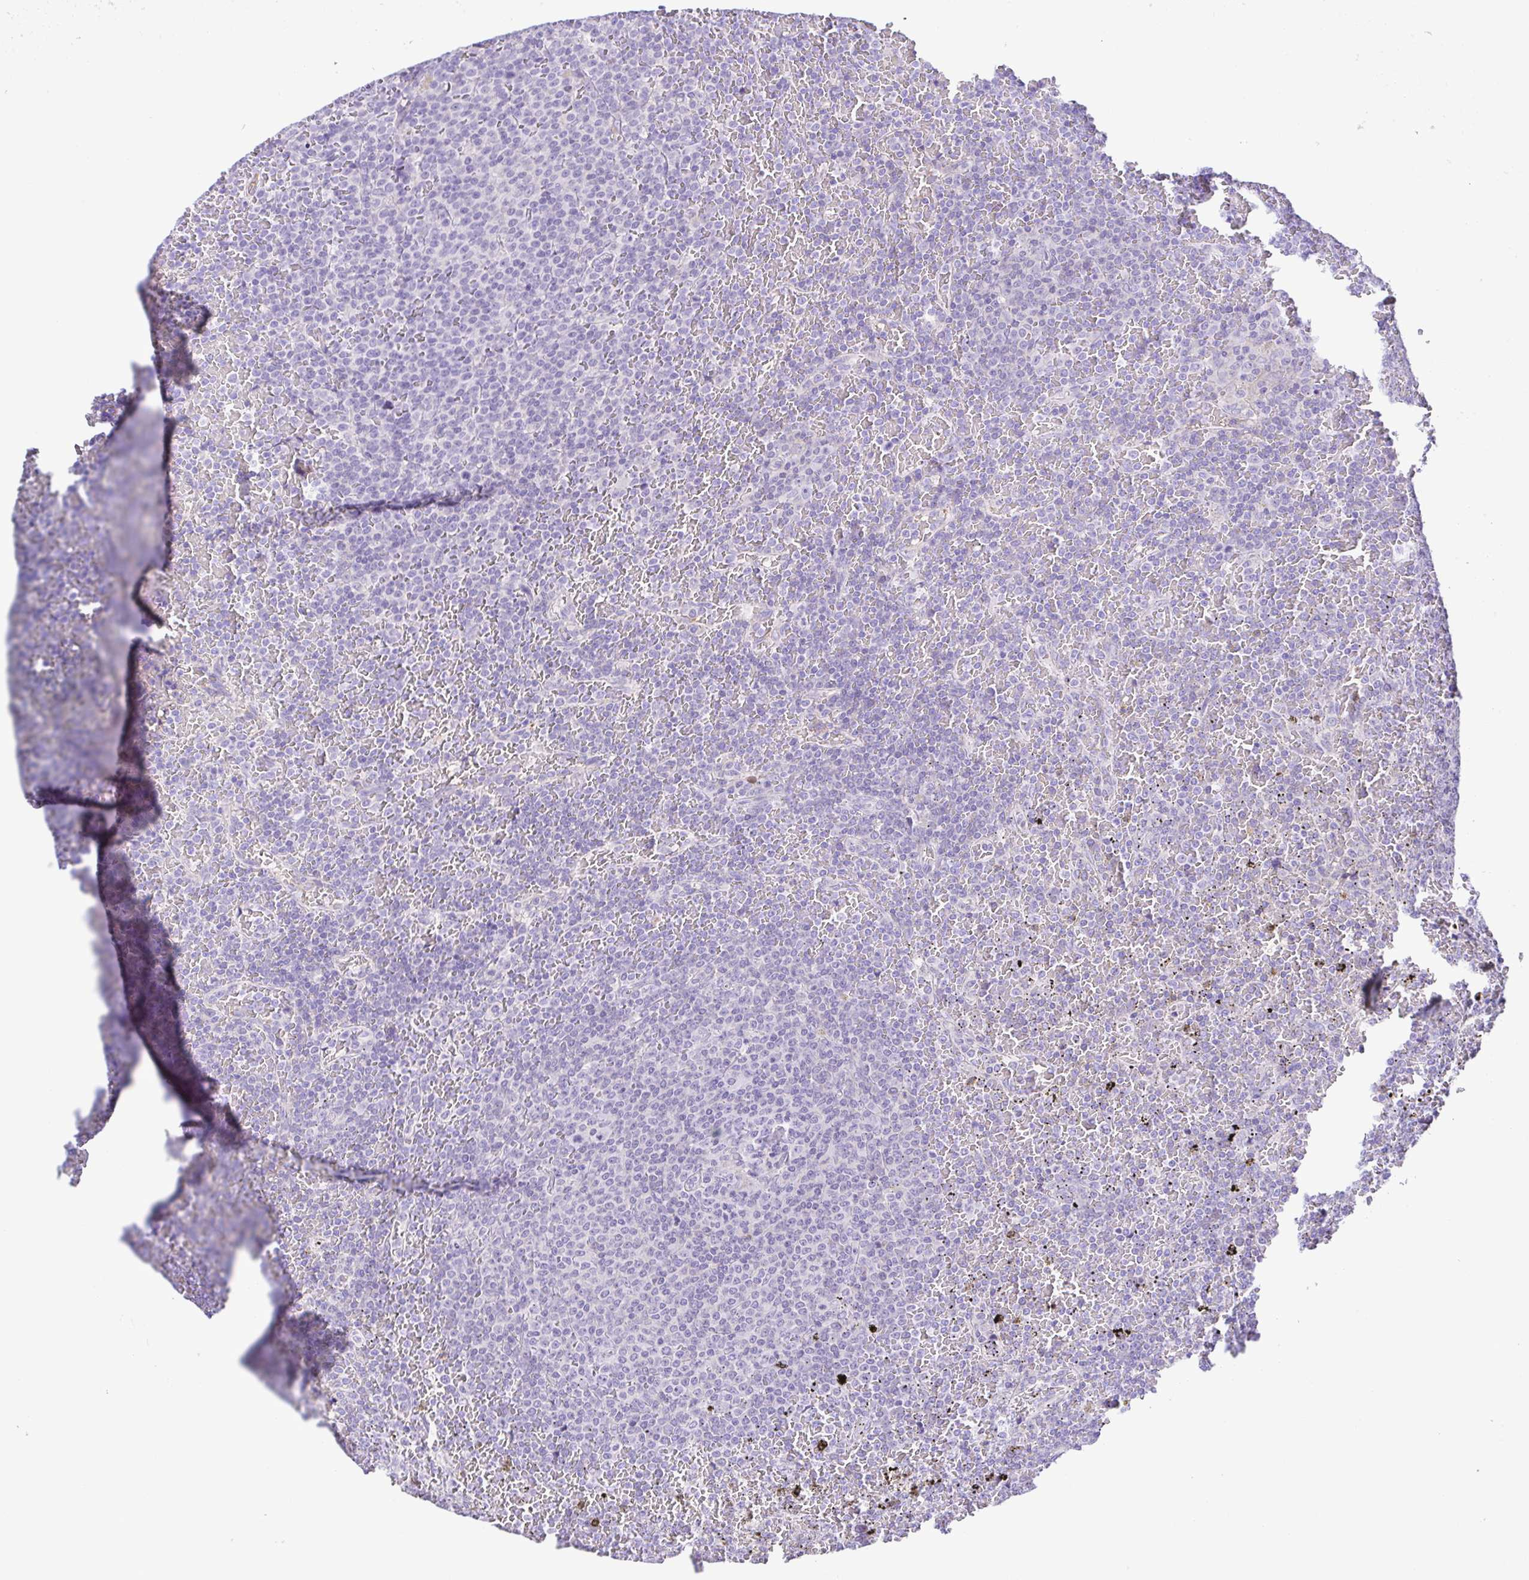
{"staining": {"intensity": "negative", "quantity": "none", "location": "none"}, "tissue": "lymphoma", "cell_type": "Tumor cells", "image_type": "cancer", "snomed": [{"axis": "morphology", "description": "Malignant lymphoma, non-Hodgkin's type, Low grade"}, {"axis": "topography", "description": "Spleen"}], "caption": "Immunohistochemical staining of human malignant lymphoma, non-Hodgkin's type (low-grade) exhibits no significant staining in tumor cells.", "gene": "IGFL1", "patient": {"sex": "female", "age": 77}}